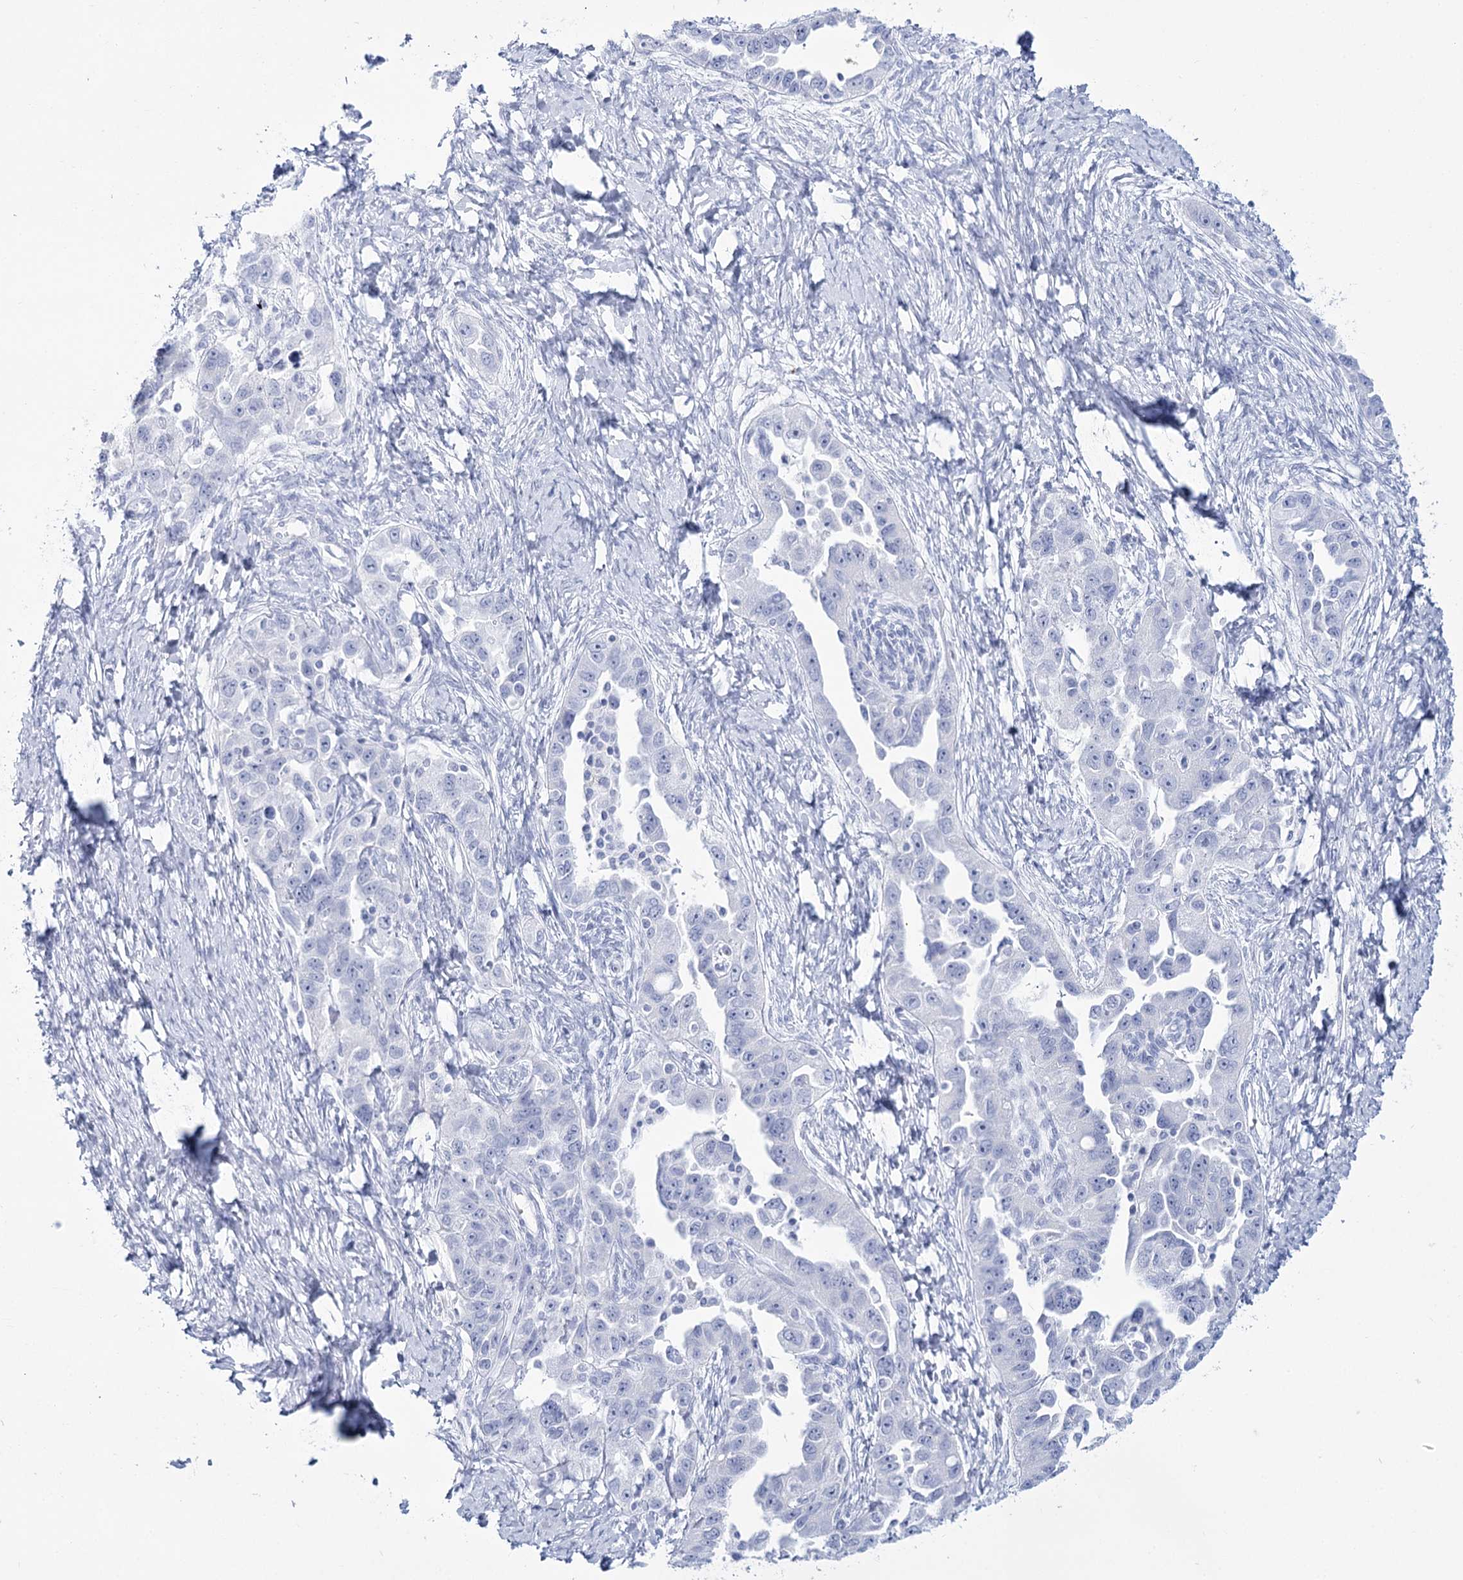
{"staining": {"intensity": "negative", "quantity": "none", "location": "none"}, "tissue": "ovarian cancer", "cell_type": "Tumor cells", "image_type": "cancer", "snomed": [{"axis": "morphology", "description": "Carcinoma, NOS"}, {"axis": "morphology", "description": "Cystadenocarcinoma, serous, NOS"}, {"axis": "topography", "description": "Ovary"}], "caption": "DAB (3,3'-diaminobenzidine) immunohistochemical staining of human ovarian serous cystadenocarcinoma displays no significant positivity in tumor cells. (Stains: DAB (3,3'-diaminobenzidine) immunohistochemistry with hematoxylin counter stain, Microscopy: brightfield microscopy at high magnification).", "gene": "RNF186", "patient": {"sex": "female", "age": 69}}